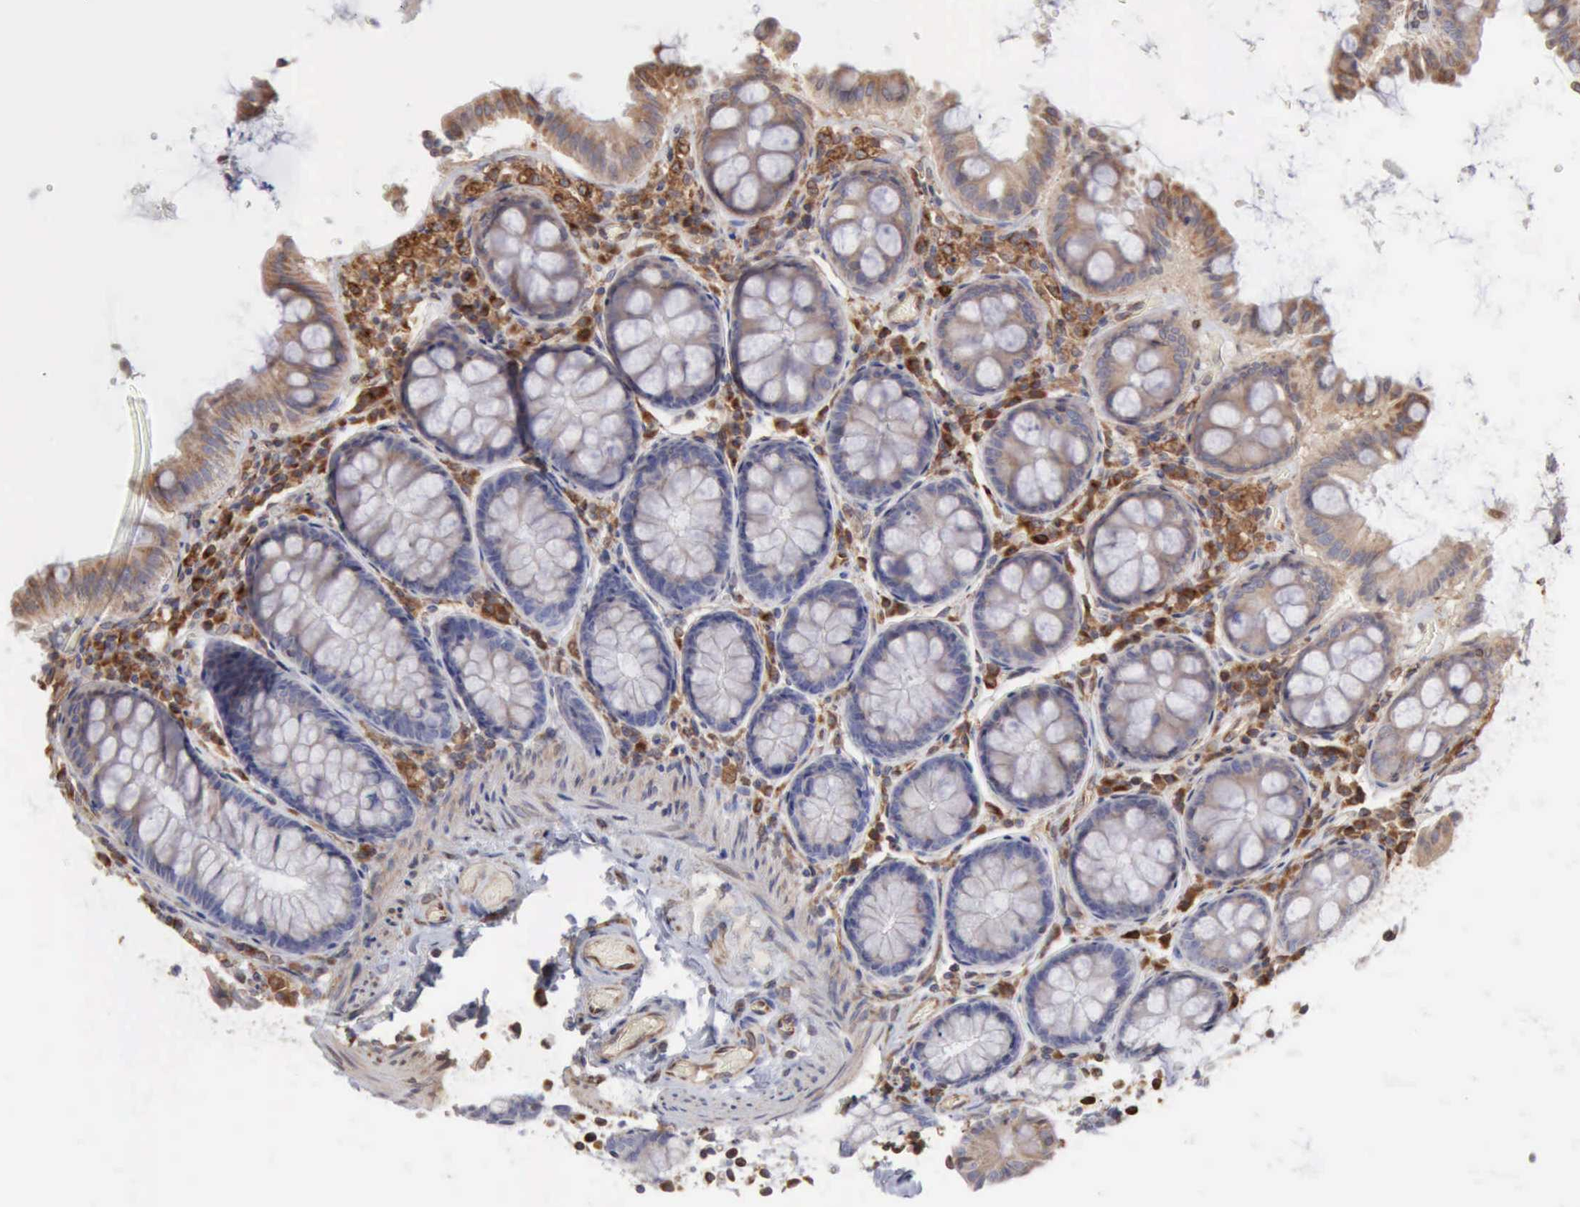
{"staining": {"intensity": "moderate", "quantity": ">75%", "location": "cytoplasmic/membranous"}, "tissue": "colon", "cell_type": "Endothelial cells", "image_type": "normal", "snomed": [{"axis": "morphology", "description": "Normal tissue, NOS"}, {"axis": "topography", "description": "Colon"}], "caption": "Immunohistochemical staining of normal human colon displays medium levels of moderate cytoplasmic/membranous expression in about >75% of endothelial cells. Nuclei are stained in blue.", "gene": "APOL2", "patient": {"sex": "female", "age": 61}}